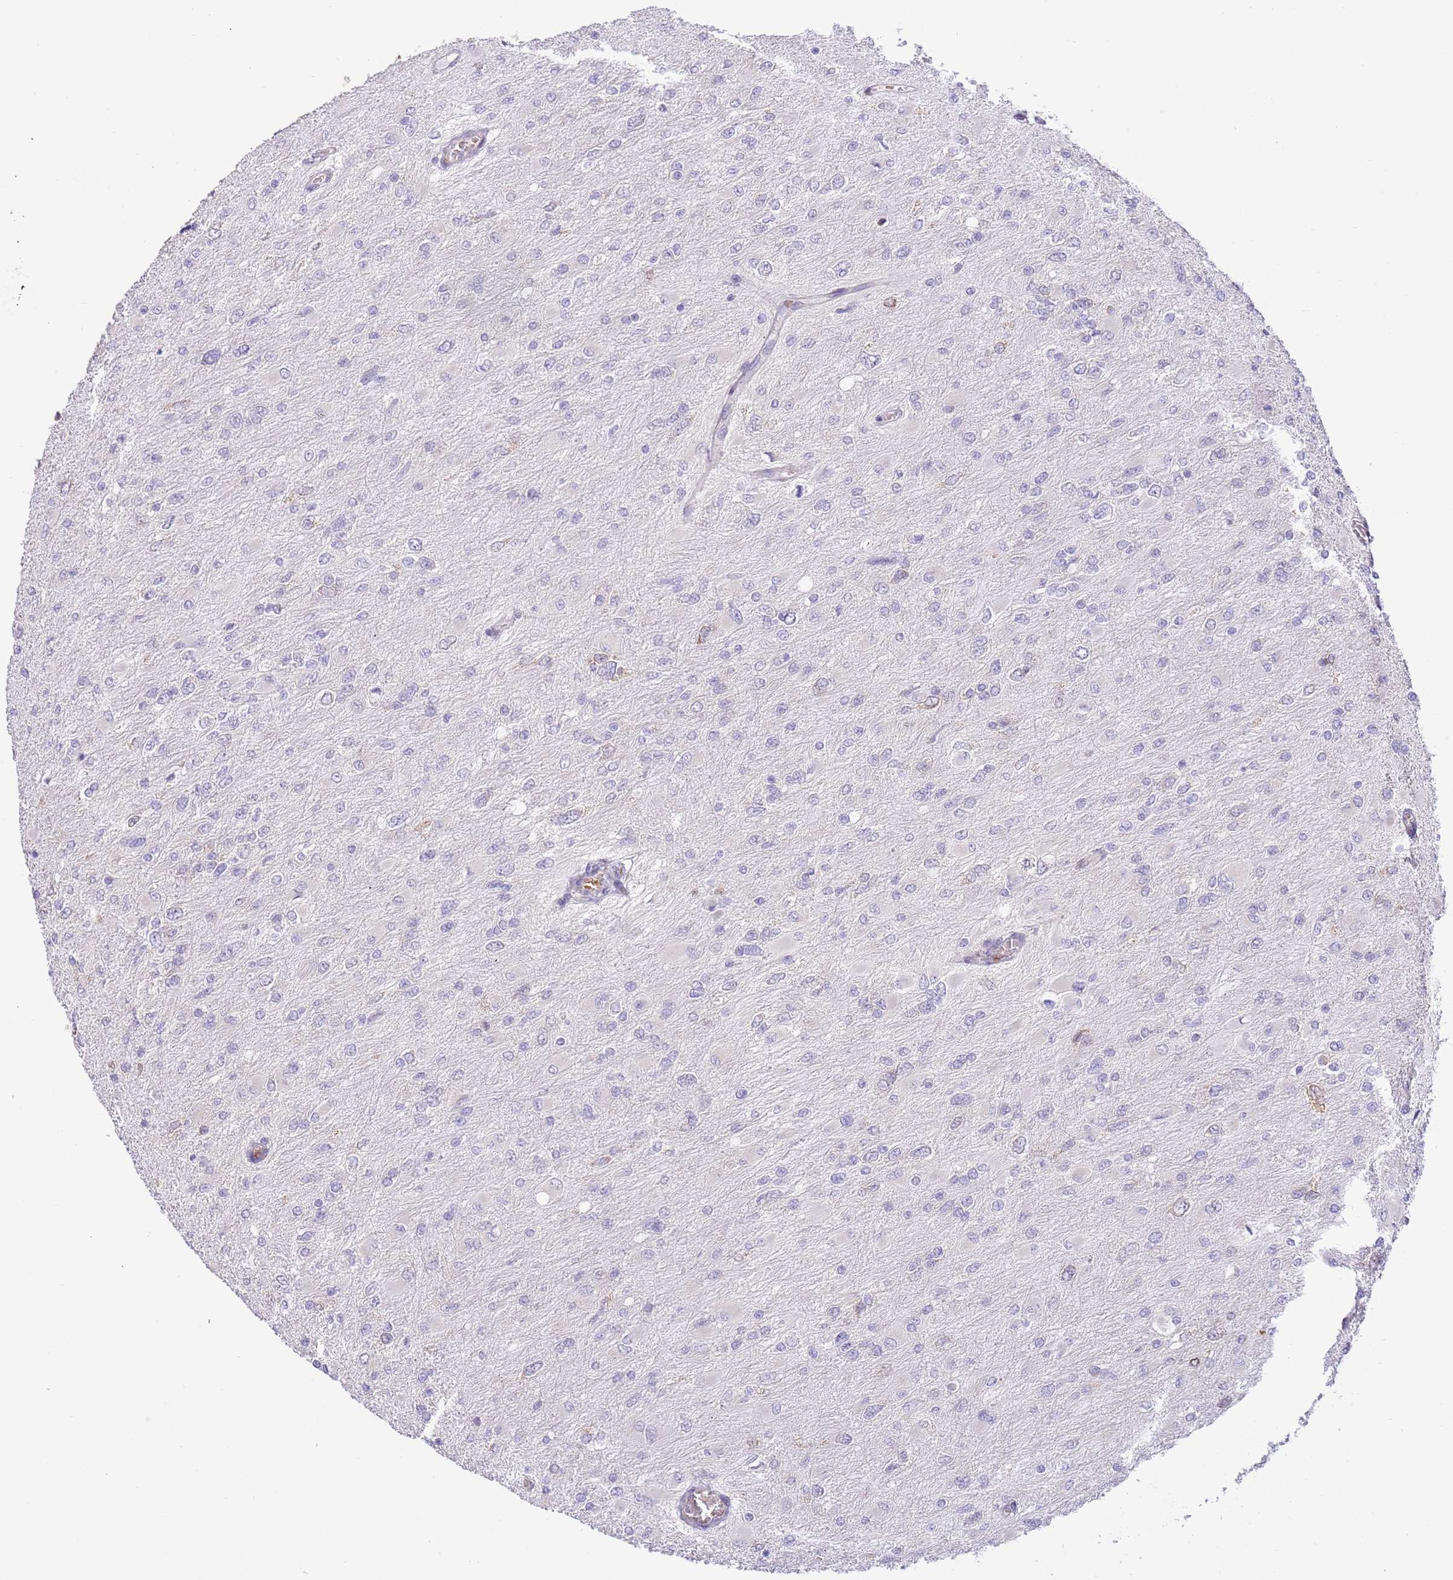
{"staining": {"intensity": "negative", "quantity": "none", "location": "none"}, "tissue": "glioma", "cell_type": "Tumor cells", "image_type": "cancer", "snomed": [{"axis": "morphology", "description": "Glioma, malignant, High grade"}, {"axis": "topography", "description": "Cerebral cortex"}], "caption": "Histopathology image shows no significant protein staining in tumor cells of malignant glioma (high-grade).", "gene": "DAND5", "patient": {"sex": "female", "age": 36}}